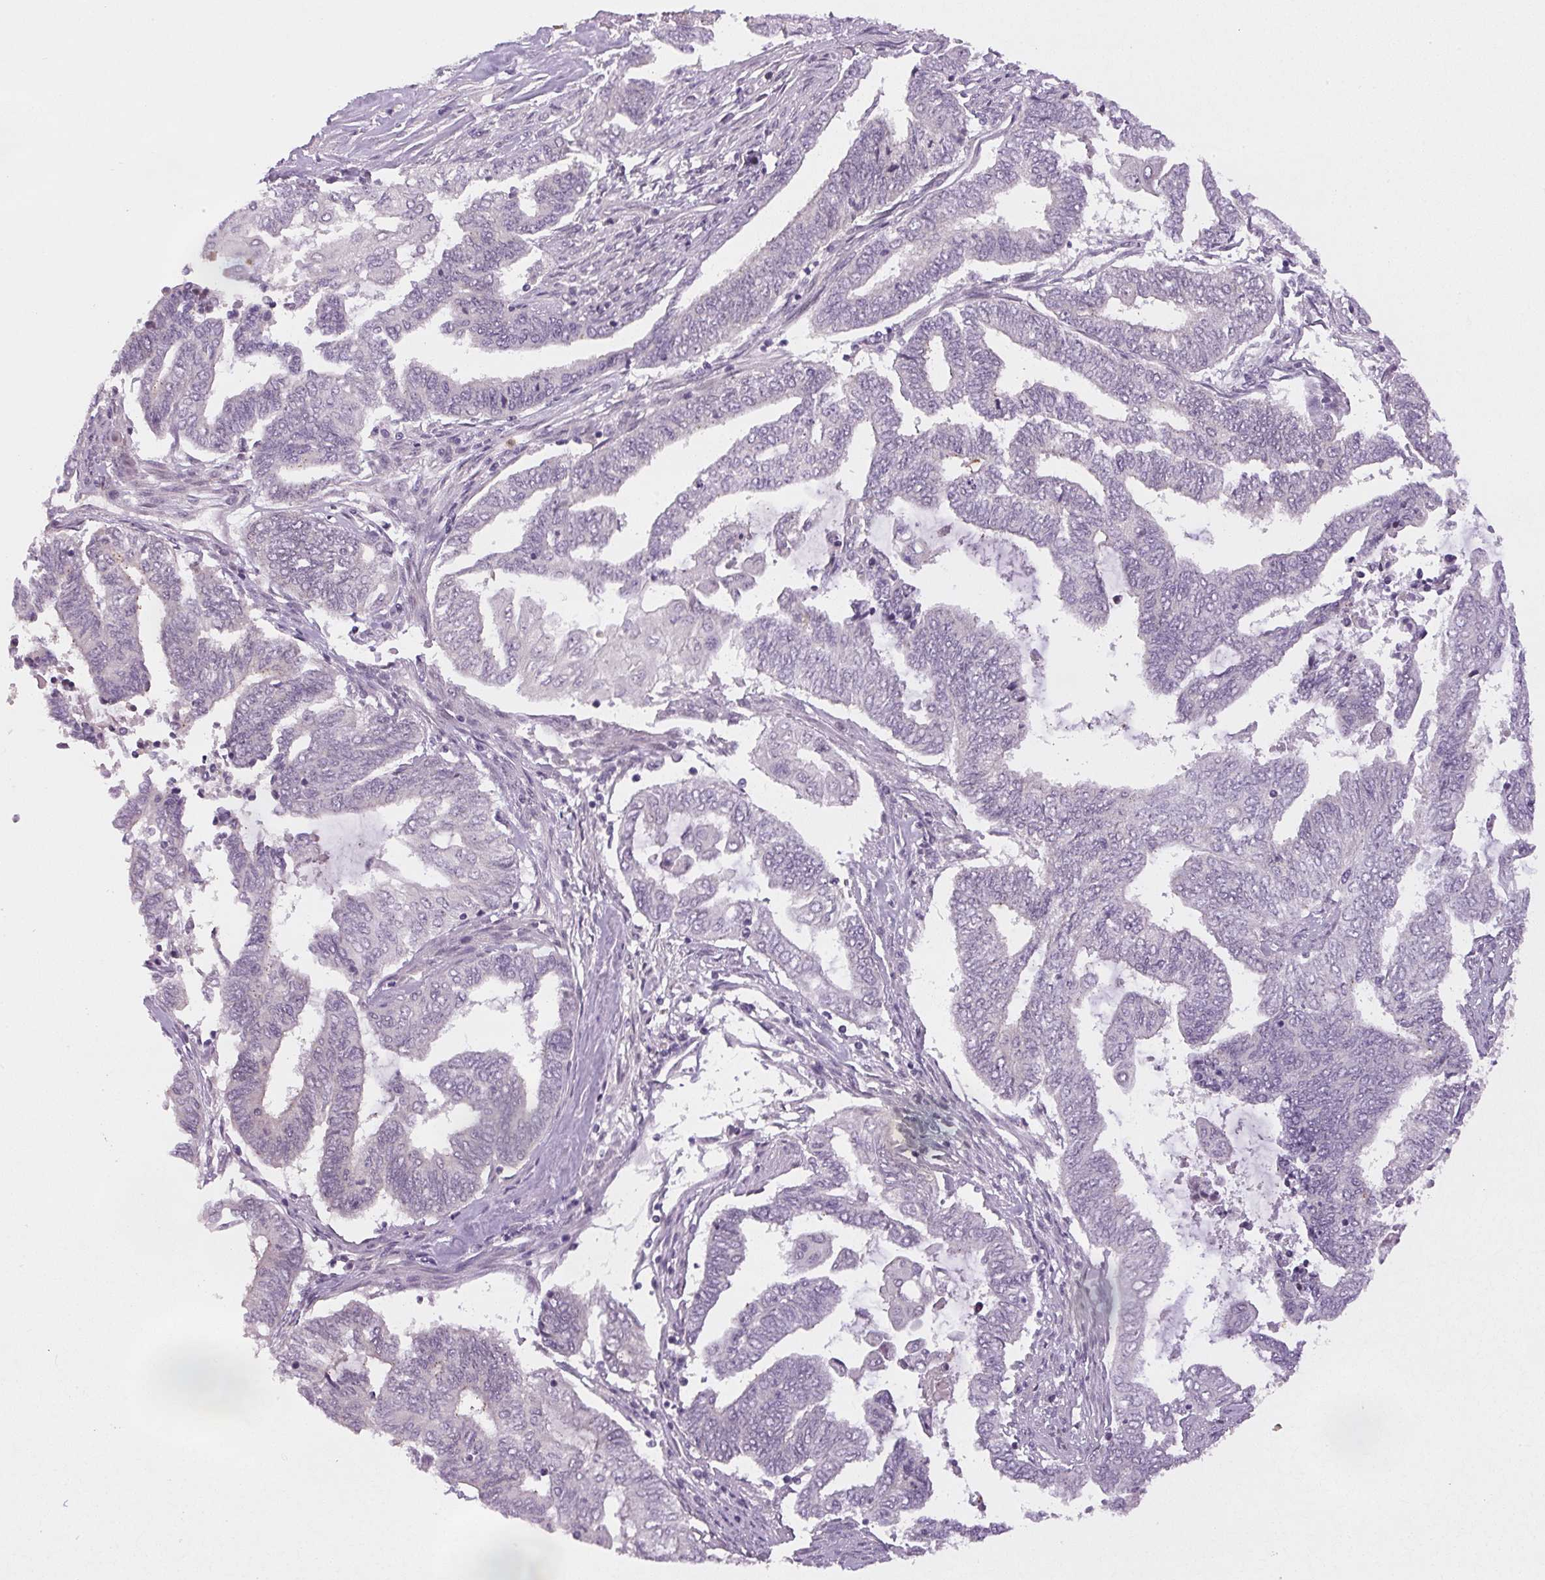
{"staining": {"intensity": "negative", "quantity": "none", "location": "none"}, "tissue": "endometrial cancer", "cell_type": "Tumor cells", "image_type": "cancer", "snomed": [{"axis": "morphology", "description": "Adenocarcinoma, NOS"}, {"axis": "topography", "description": "Uterus"}, {"axis": "topography", "description": "Endometrium"}], "caption": "Immunohistochemistry micrograph of endometrial cancer stained for a protein (brown), which shows no staining in tumor cells.", "gene": "SGF29", "patient": {"sex": "female", "age": 70}}